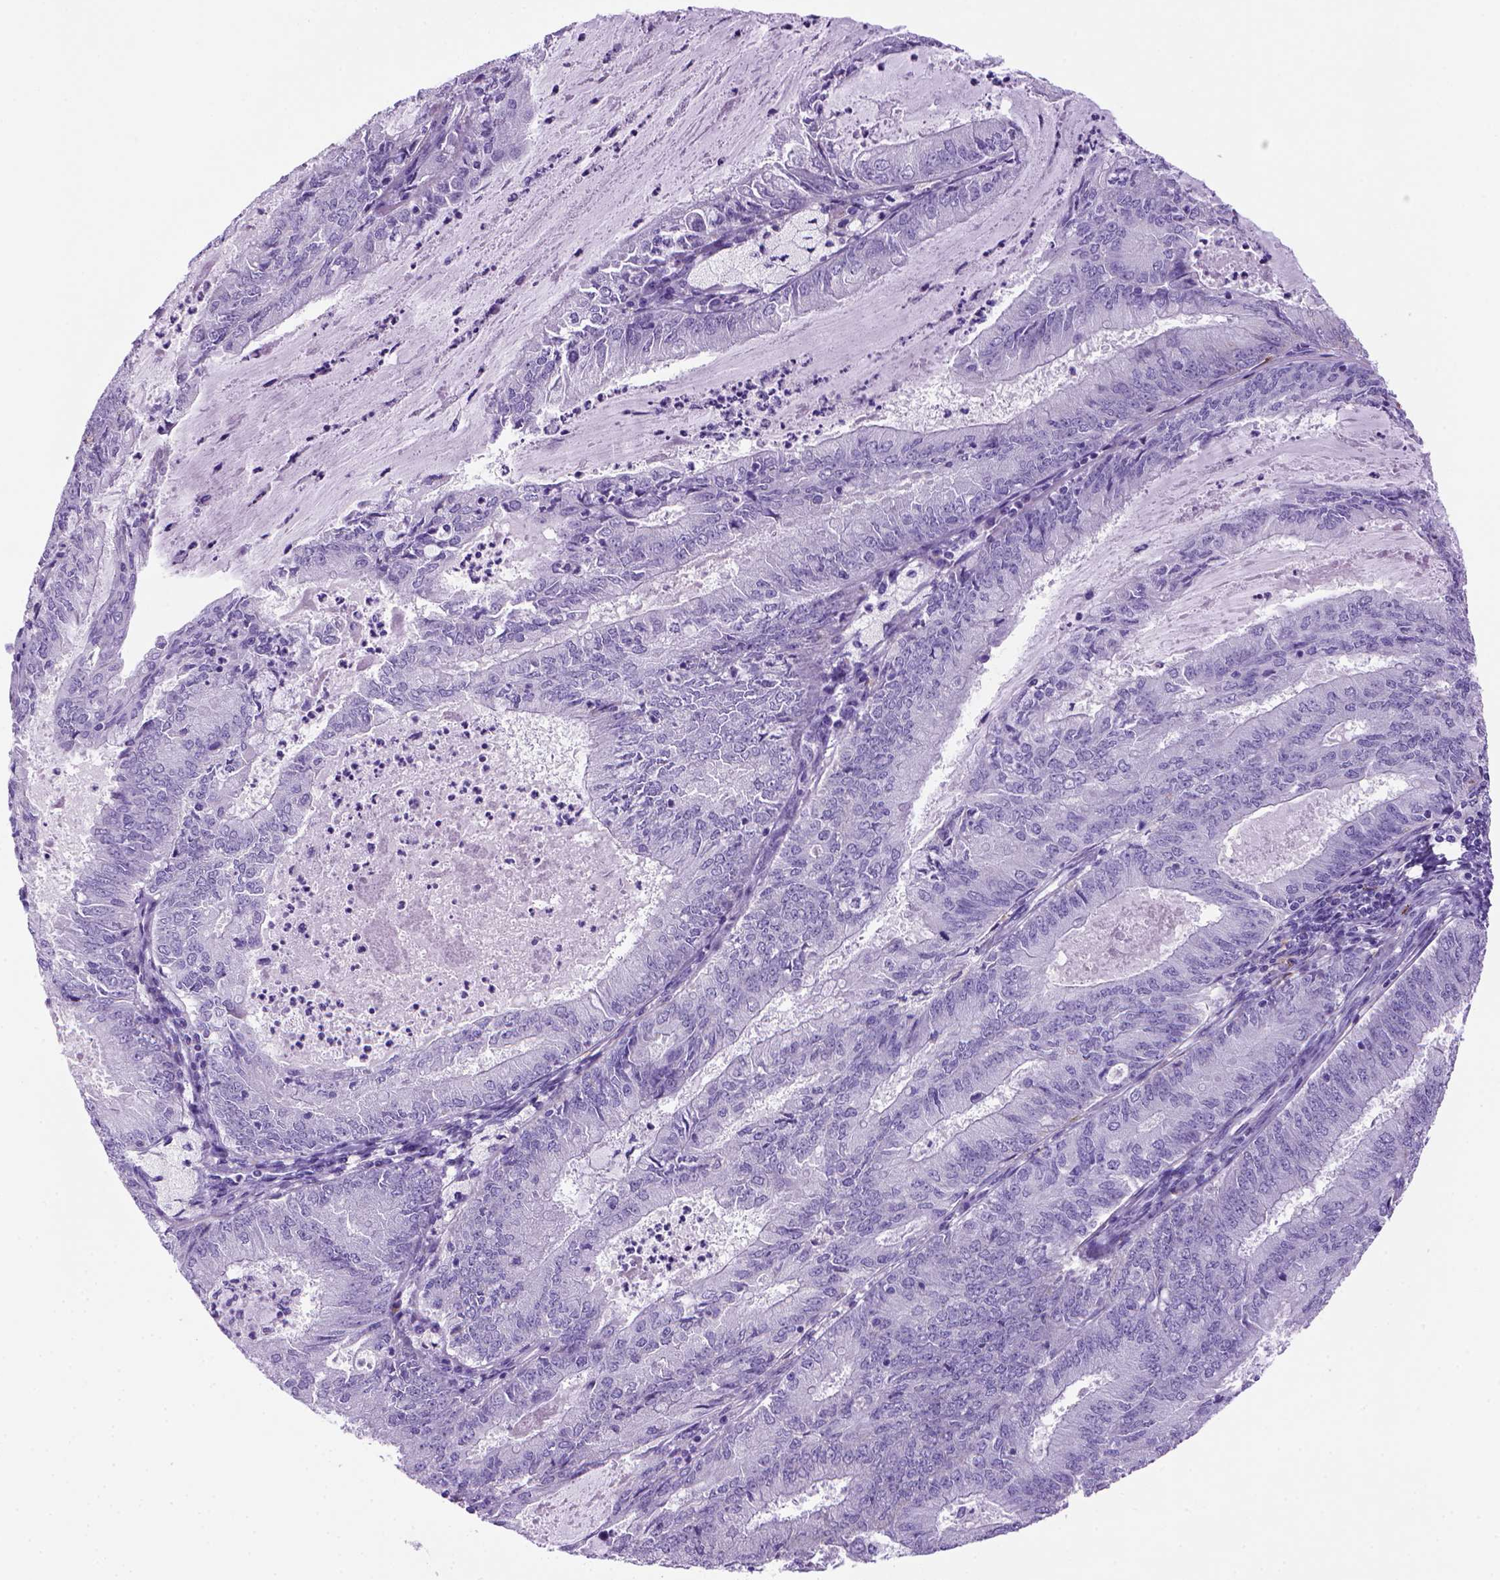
{"staining": {"intensity": "negative", "quantity": "none", "location": "none"}, "tissue": "endometrial cancer", "cell_type": "Tumor cells", "image_type": "cancer", "snomed": [{"axis": "morphology", "description": "Adenocarcinoma, NOS"}, {"axis": "topography", "description": "Endometrium"}], "caption": "There is no significant staining in tumor cells of endometrial cancer (adenocarcinoma).", "gene": "ARHGEF33", "patient": {"sex": "female", "age": 57}}